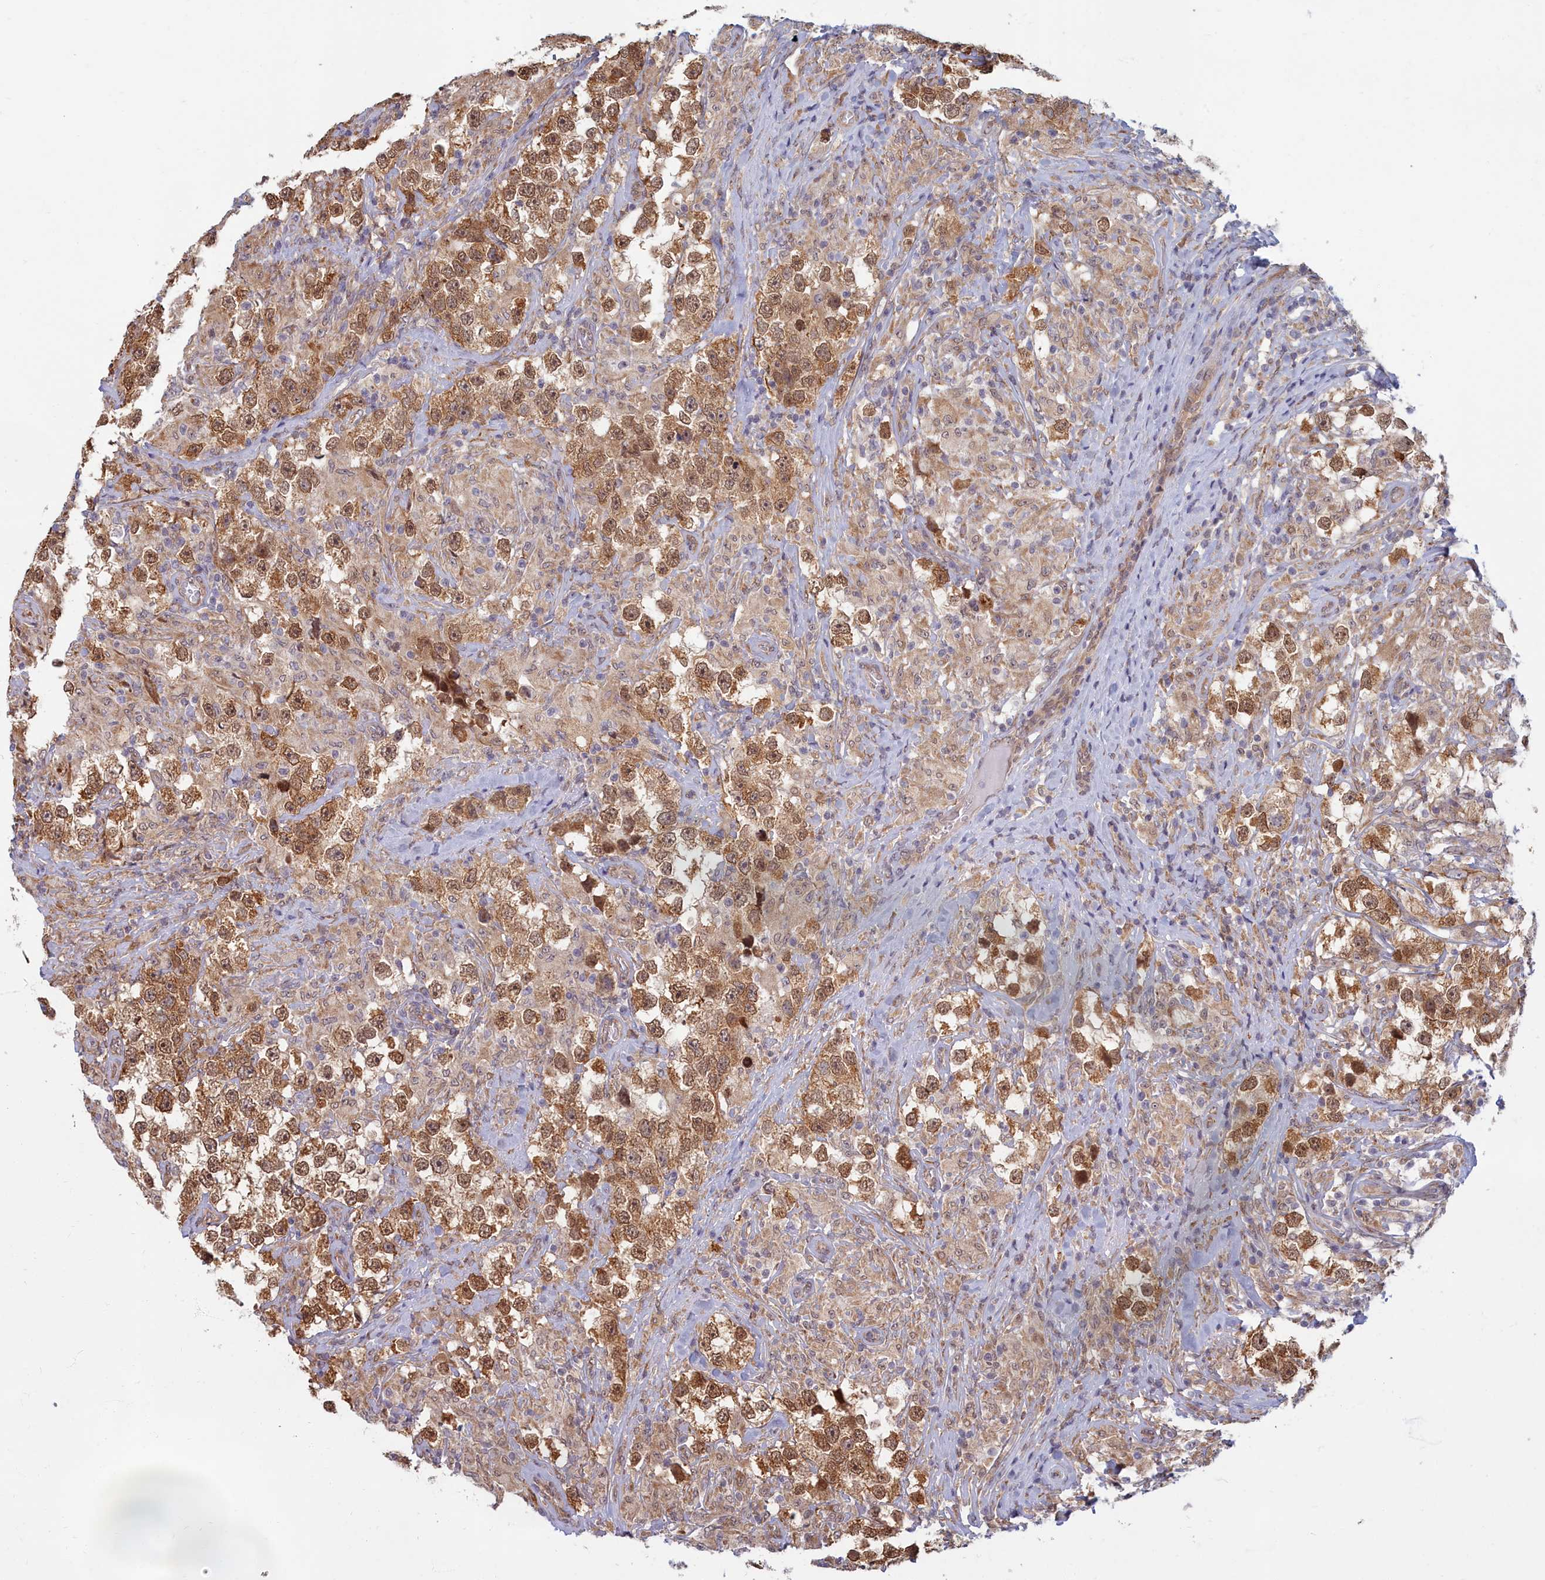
{"staining": {"intensity": "moderate", "quantity": ">75%", "location": "cytoplasmic/membranous,nuclear"}, "tissue": "testis cancer", "cell_type": "Tumor cells", "image_type": "cancer", "snomed": [{"axis": "morphology", "description": "Seminoma, NOS"}, {"axis": "topography", "description": "Testis"}], "caption": "Protein expression analysis of human testis cancer reveals moderate cytoplasmic/membranous and nuclear staining in approximately >75% of tumor cells.", "gene": "MAK16", "patient": {"sex": "male", "age": 46}}